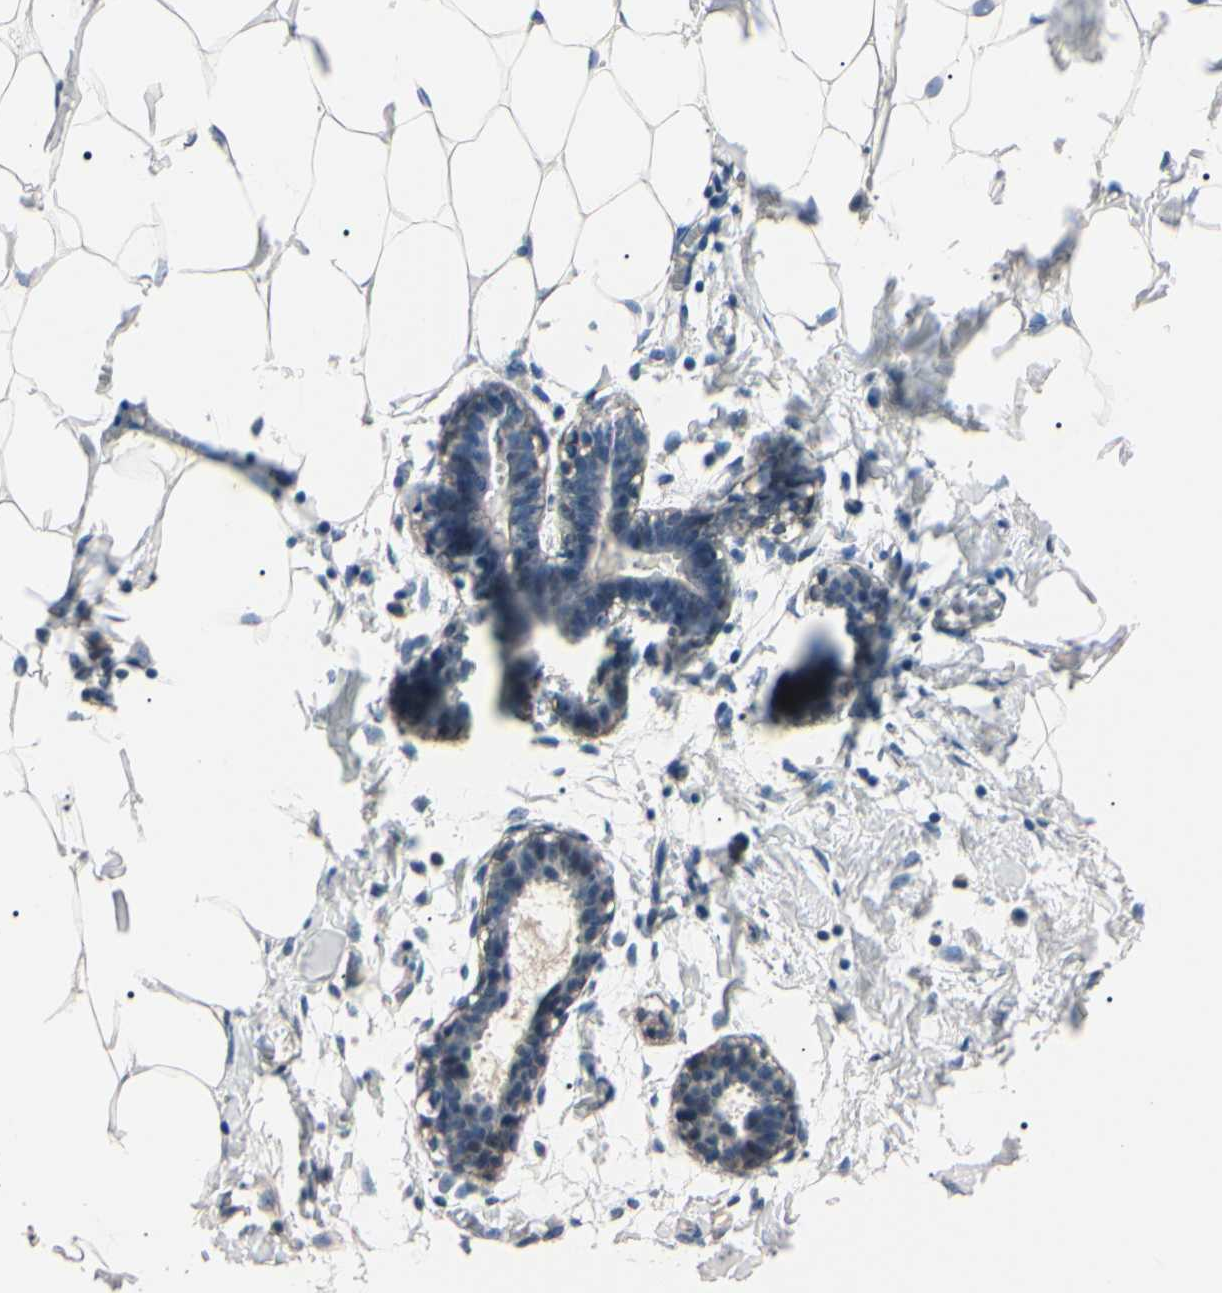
{"staining": {"intensity": "negative", "quantity": "none", "location": "none"}, "tissue": "breast", "cell_type": "Adipocytes", "image_type": "normal", "snomed": [{"axis": "morphology", "description": "Normal tissue, NOS"}, {"axis": "topography", "description": "Breast"}], "caption": "Immunohistochemistry of unremarkable human breast reveals no staining in adipocytes. (DAB (3,3'-diaminobenzidine) IHC visualized using brightfield microscopy, high magnification).", "gene": "TRAF5", "patient": {"sex": "female", "age": 27}}